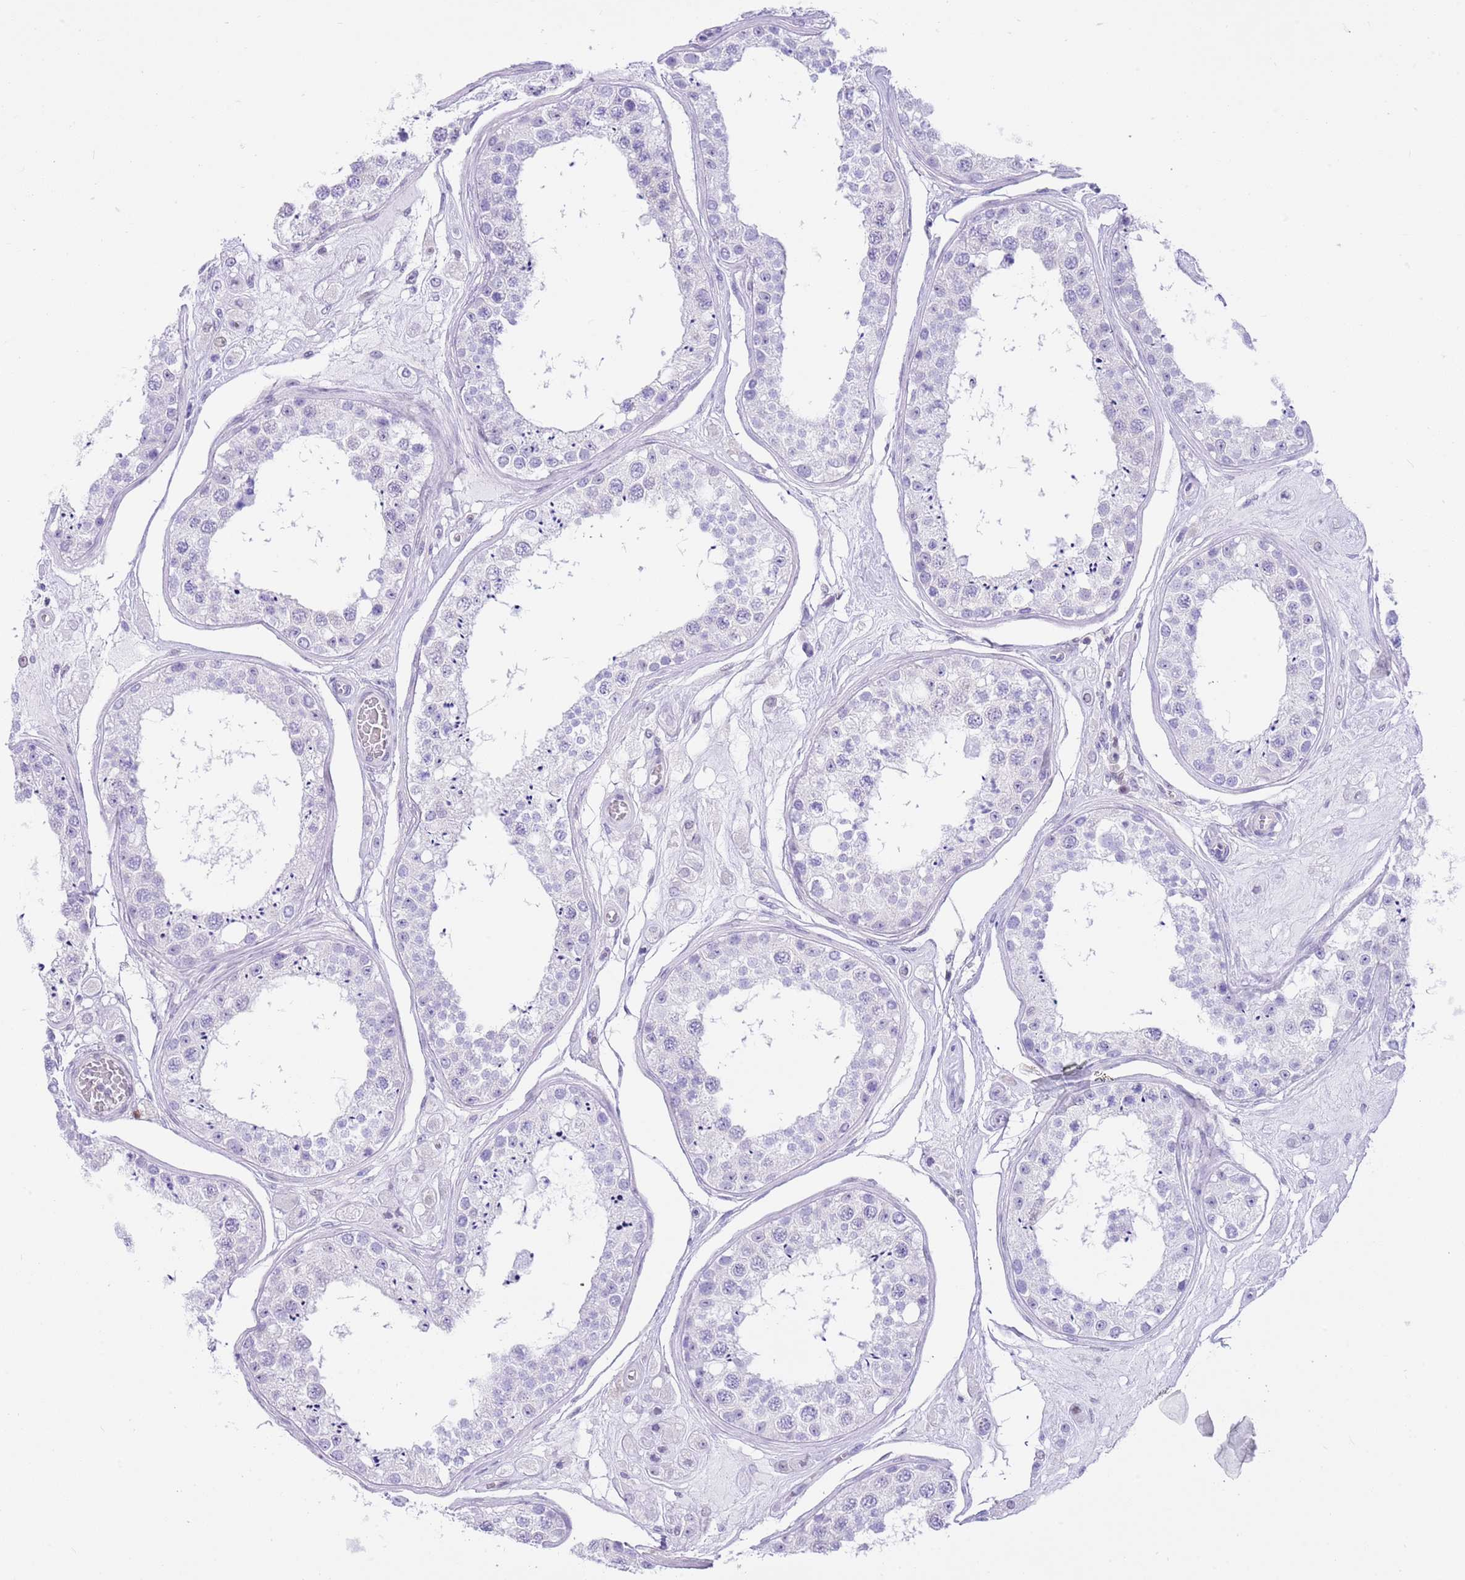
{"staining": {"intensity": "negative", "quantity": "none", "location": "none"}, "tissue": "testis", "cell_type": "Cells in seminiferous ducts", "image_type": "normal", "snomed": [{"axis": "morphology", "description": "Normal tissue, NOS"}, {"axis": "topography", "description": "Testis"}], "caption": "Immunohistochemistry (IHC) photomicrograph of unremarkable testis stained for a protein (brown), which reveals no expression in cells in seminiferous ducts. (Brightfield microscopy of DAB (3,3'-diaminobenzidine) immunohistochemistry at high magnification).", "gene": "DDI2", "patient": {"sex": "male", "age": 25}}